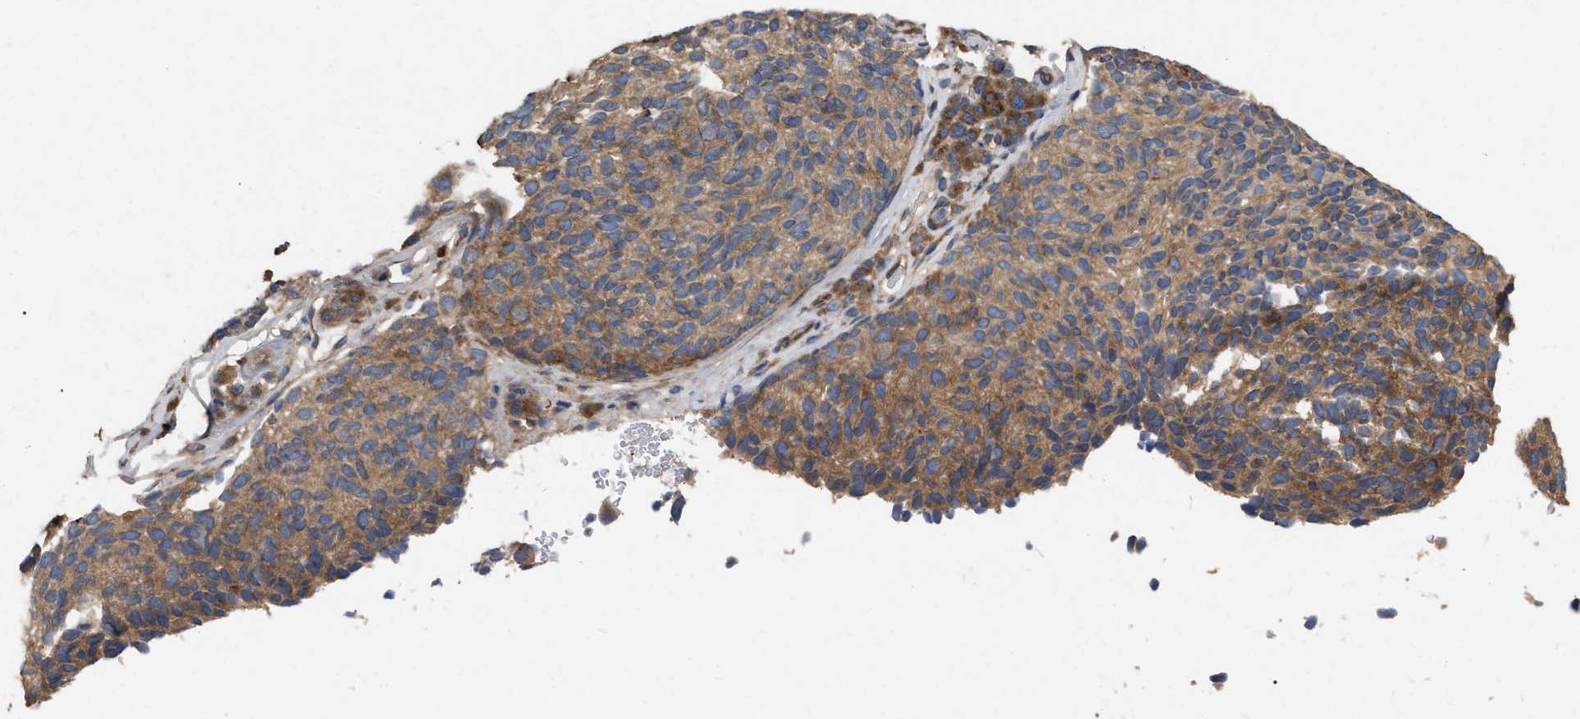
{"staining": {"intensity": "moderate", "quantity": ">75%", "location": "cytoplasmic/membranous"}, "tissue": "melanoma", "cell_type": "Tumor cells", "image_type": "cancer", "snomed": [{"axis": "morphology", "description": "Malignant melanoma, NOS"}, {"axis": "topography", "description": "Skin"}], "caption": "Immunohistochemical staining of human malignant melanoma exhibits medium levels of moderate cytoplasmic/membranous protein expression in about >75% of tumor cells.", "gene": "CDKN2C", "patient": {"sex": "female", "age": 73}}